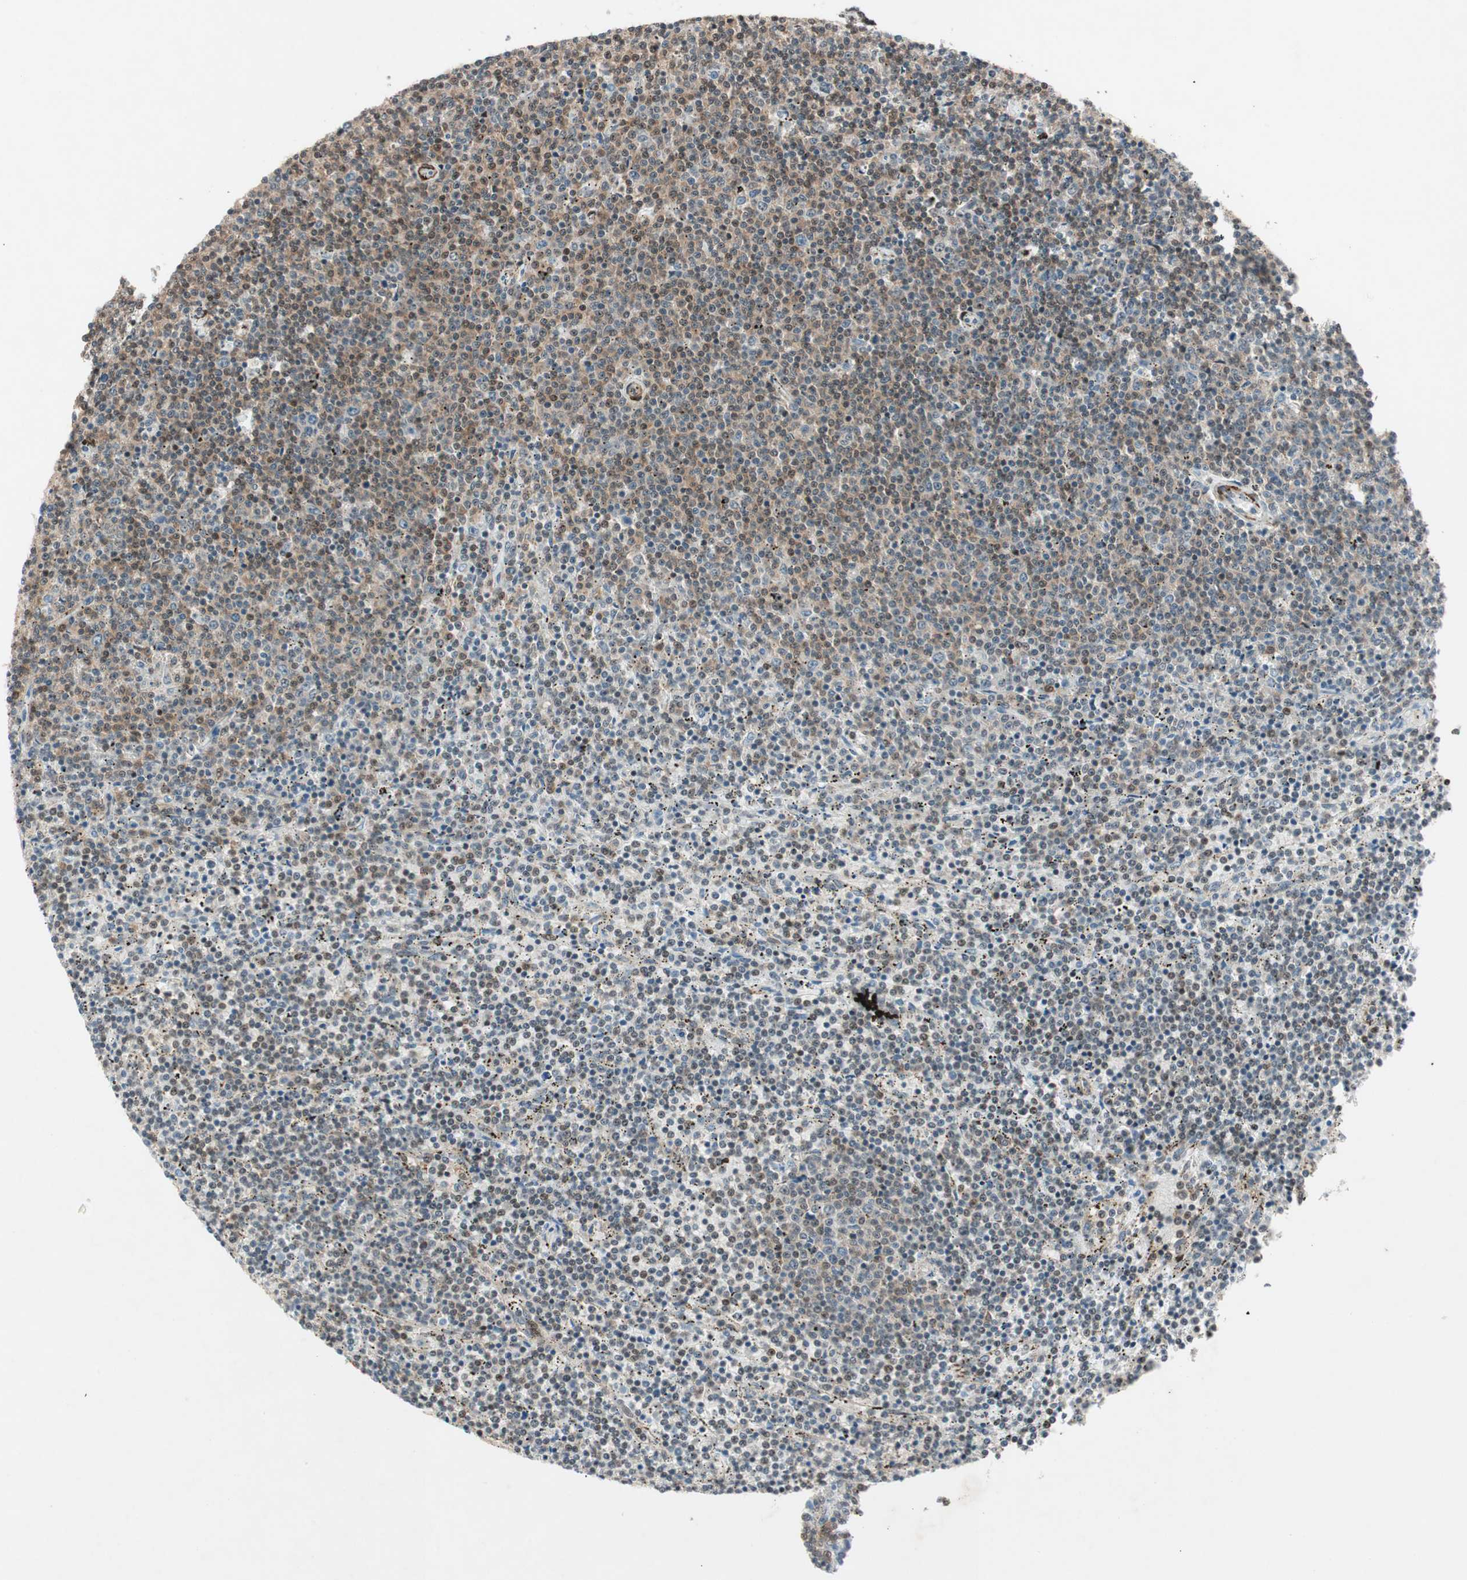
{"staining": {"intensity": "moderate", "quantity": "25%-75%", "location": "cytoplasmic/membranous,nuclear"}, "tissue": "lymphoma", "cell_type": "Tumor cells", "image_type": "cancer", "snomed": [{"axis": "morphology", "description": "Malignant lymphoma, non-Hodgkin's type, Low grade"}, {"axis": "topography", "description": "Spleen"}], "caption": "Immunohistochemistry (IHC) of human low-grade malignant lymphoma, non-Hodgkin's type reveals medium levels of moderate cytoplasmic/membranous and nuclear expression in approximately 25%-75% of tumor cells.", "gene": "CDK19", "patient": {"sex": "female", "age": 50}}